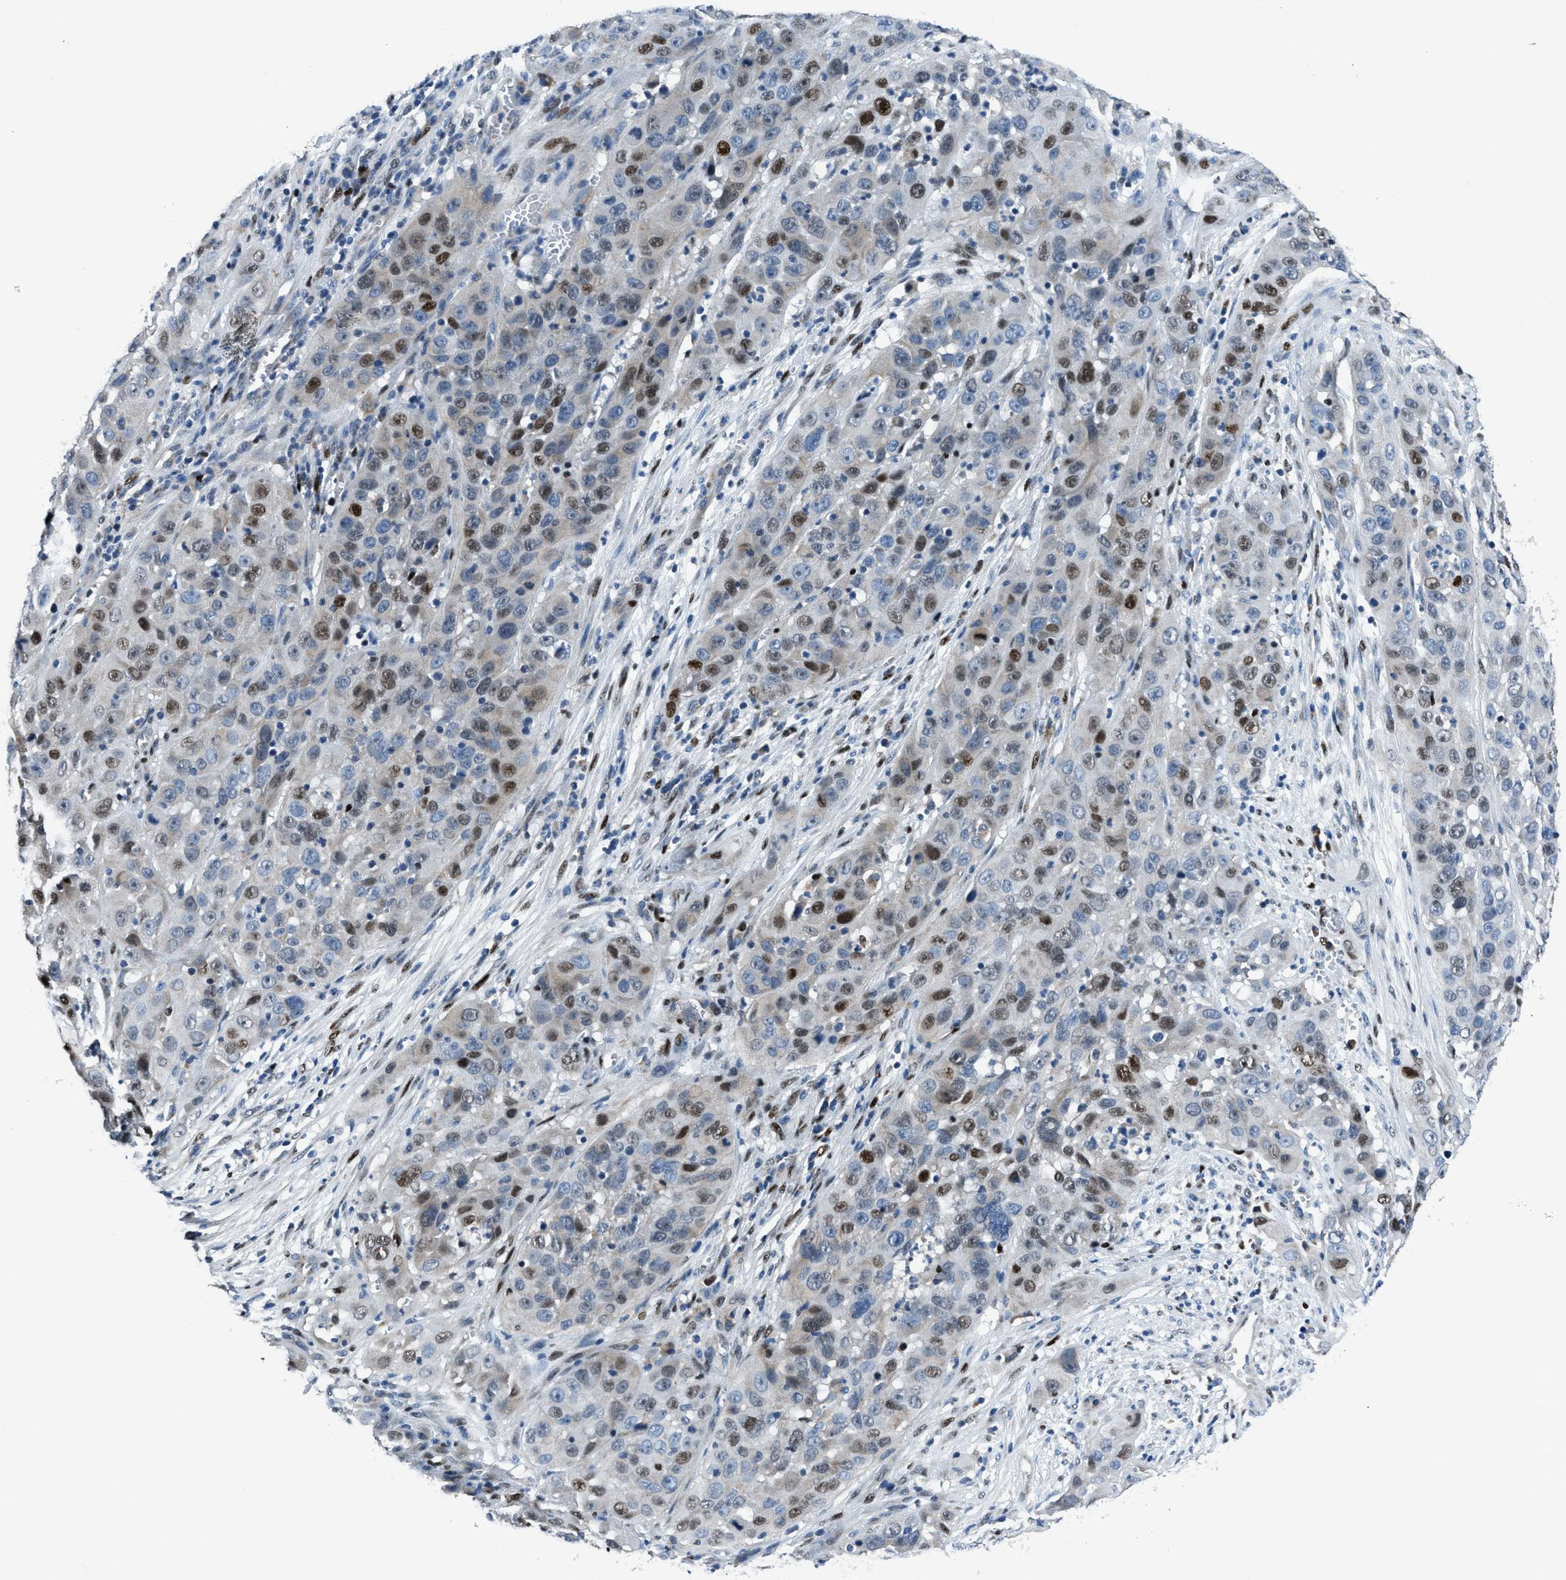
{"staining": {"intensity": "moderate", "quantity": "25%-75%", "location": "nuclear"}, "tissue": "cervical cancer", "cell_type": "Tumor cells", "image_type": "cancer", "snomed": [{"axis": "morphology", "description": "Squamous cell carcinoma, NOS"}, {"axis": "topography", "description": "Cervix"}], "caption": "Cervical squamous cell carcinoma was stained to show a protein in brown. There is medium levels of moderate nuclear expression in approximately 25%-75% of tumor cells.", "gene": "EGR1", "patient": {"sex": "female", "age": 32}}